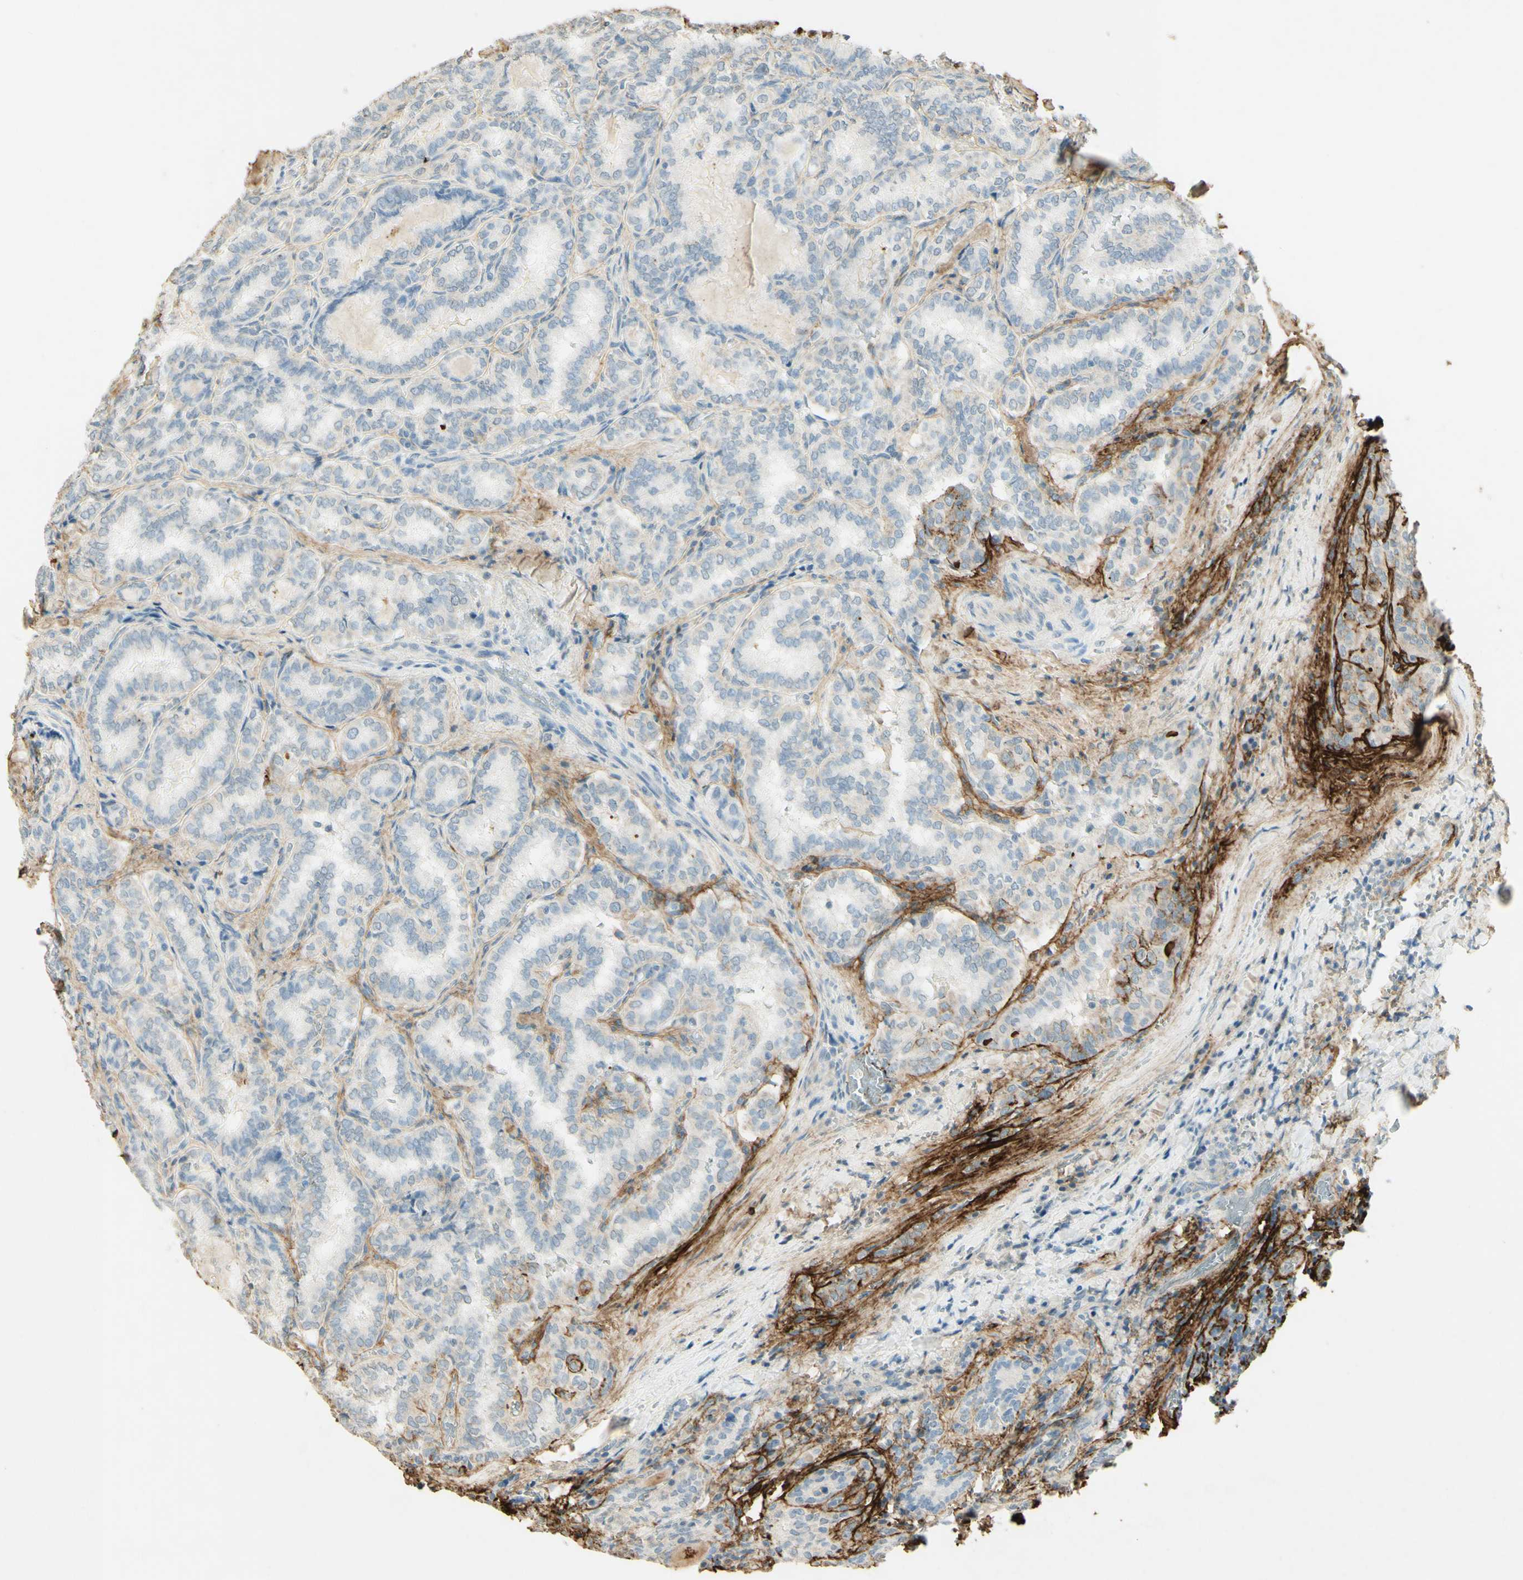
{"staining": {"intensity": "moderate", "quantity": "<25%", "location": "cytoplasmic/membranous"}, "tissue": "thyroid cancer", "cell_type": "Tumor cells", "image_type": "cancer", "snomed": [{"axis": "morphology", "description": "Normal tissue, NOS"}, {"axis": "morphology", "description": "Papillary adenocarcinoma, NOS"}, {"axis": "topography", "description": "Thyroid gland"}], "caption": "Immunohistochemical staining of papillary adenocarcinoma (thyroid) displays moderate cytoplasmic/membranous protein positivity in approximately <25% of tumor cells.", "gene": "TNN", "patient": {"sex": "female", "age": 30}}